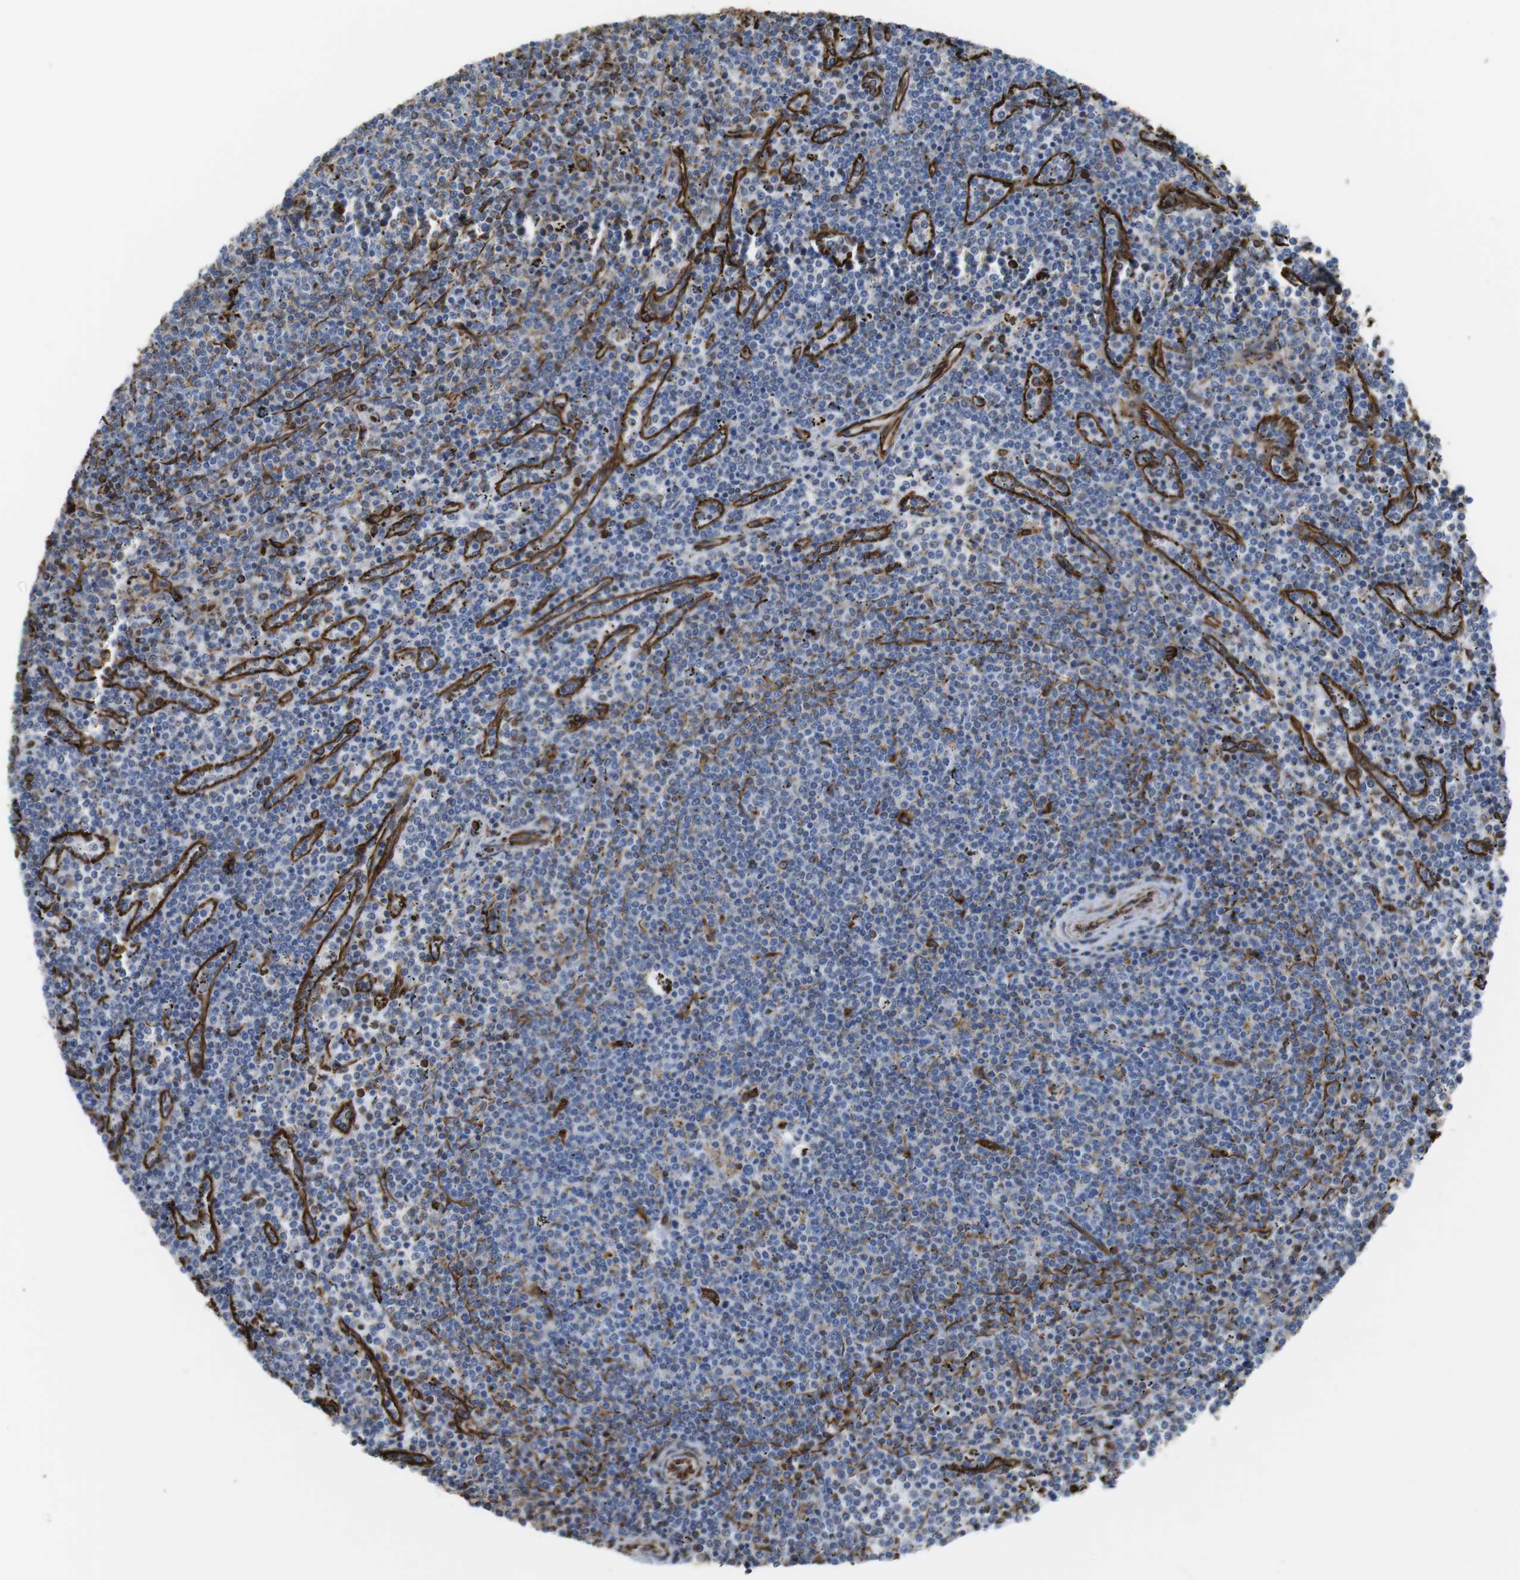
{"staining": {"intensity": "negative", "quantity": "none", "location": "none"}, "tissue": "lymphoma", "cell_type": "Tumor cells", "image_type": "cancer", "snomed": [{"axis": "morphology", "description": "Malignant lymphoma, non-Hodgkin's type, Low grade"}, {"axis": "topography", "description": "Spleen"}], "caption": "Lymphoma stained for a protein using IHC shows no positivity tumor cells.", "gene": "RALGPS1", "patient": {"sex": "female", "age": 50}}